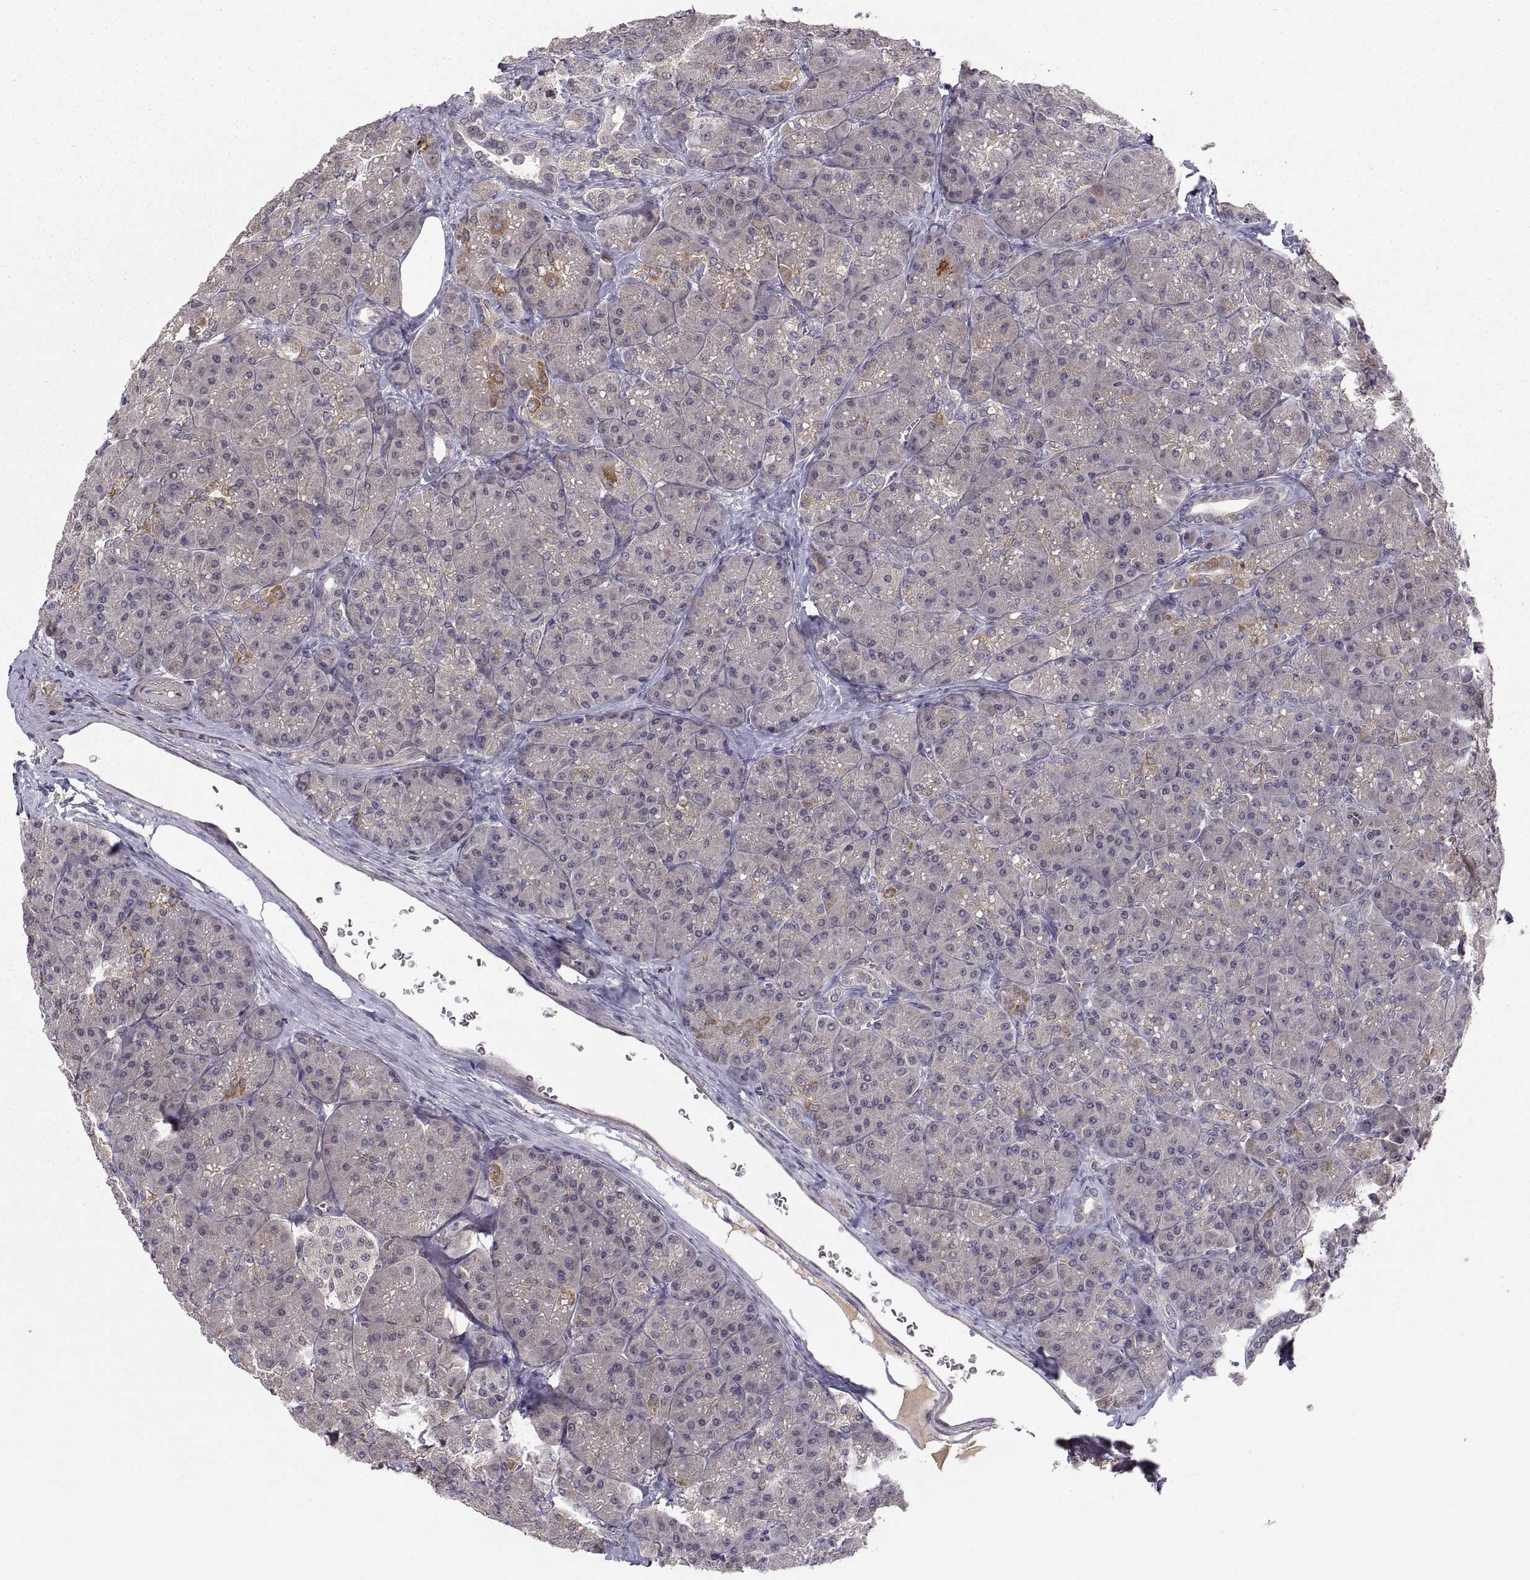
{"staining": {"intensity": "strong", "quantity": "<25%", "location": "cytoplasmic/membranous"}, "tissue": "pancreas", "cell_type": "Exocrine glandular cells", "image_type": "normal", "snomed": [{"axis": "morphology", "description": "Normal tissue, NOS"}, {"axis": "topography", "description": "Pancreas"}], "caption": "Human pancreas stained with a protein marker exhibits strong staining in exocrine glandular cells.", "gene": "ABL2", "patient": {"sex": "male", "age": 57}}